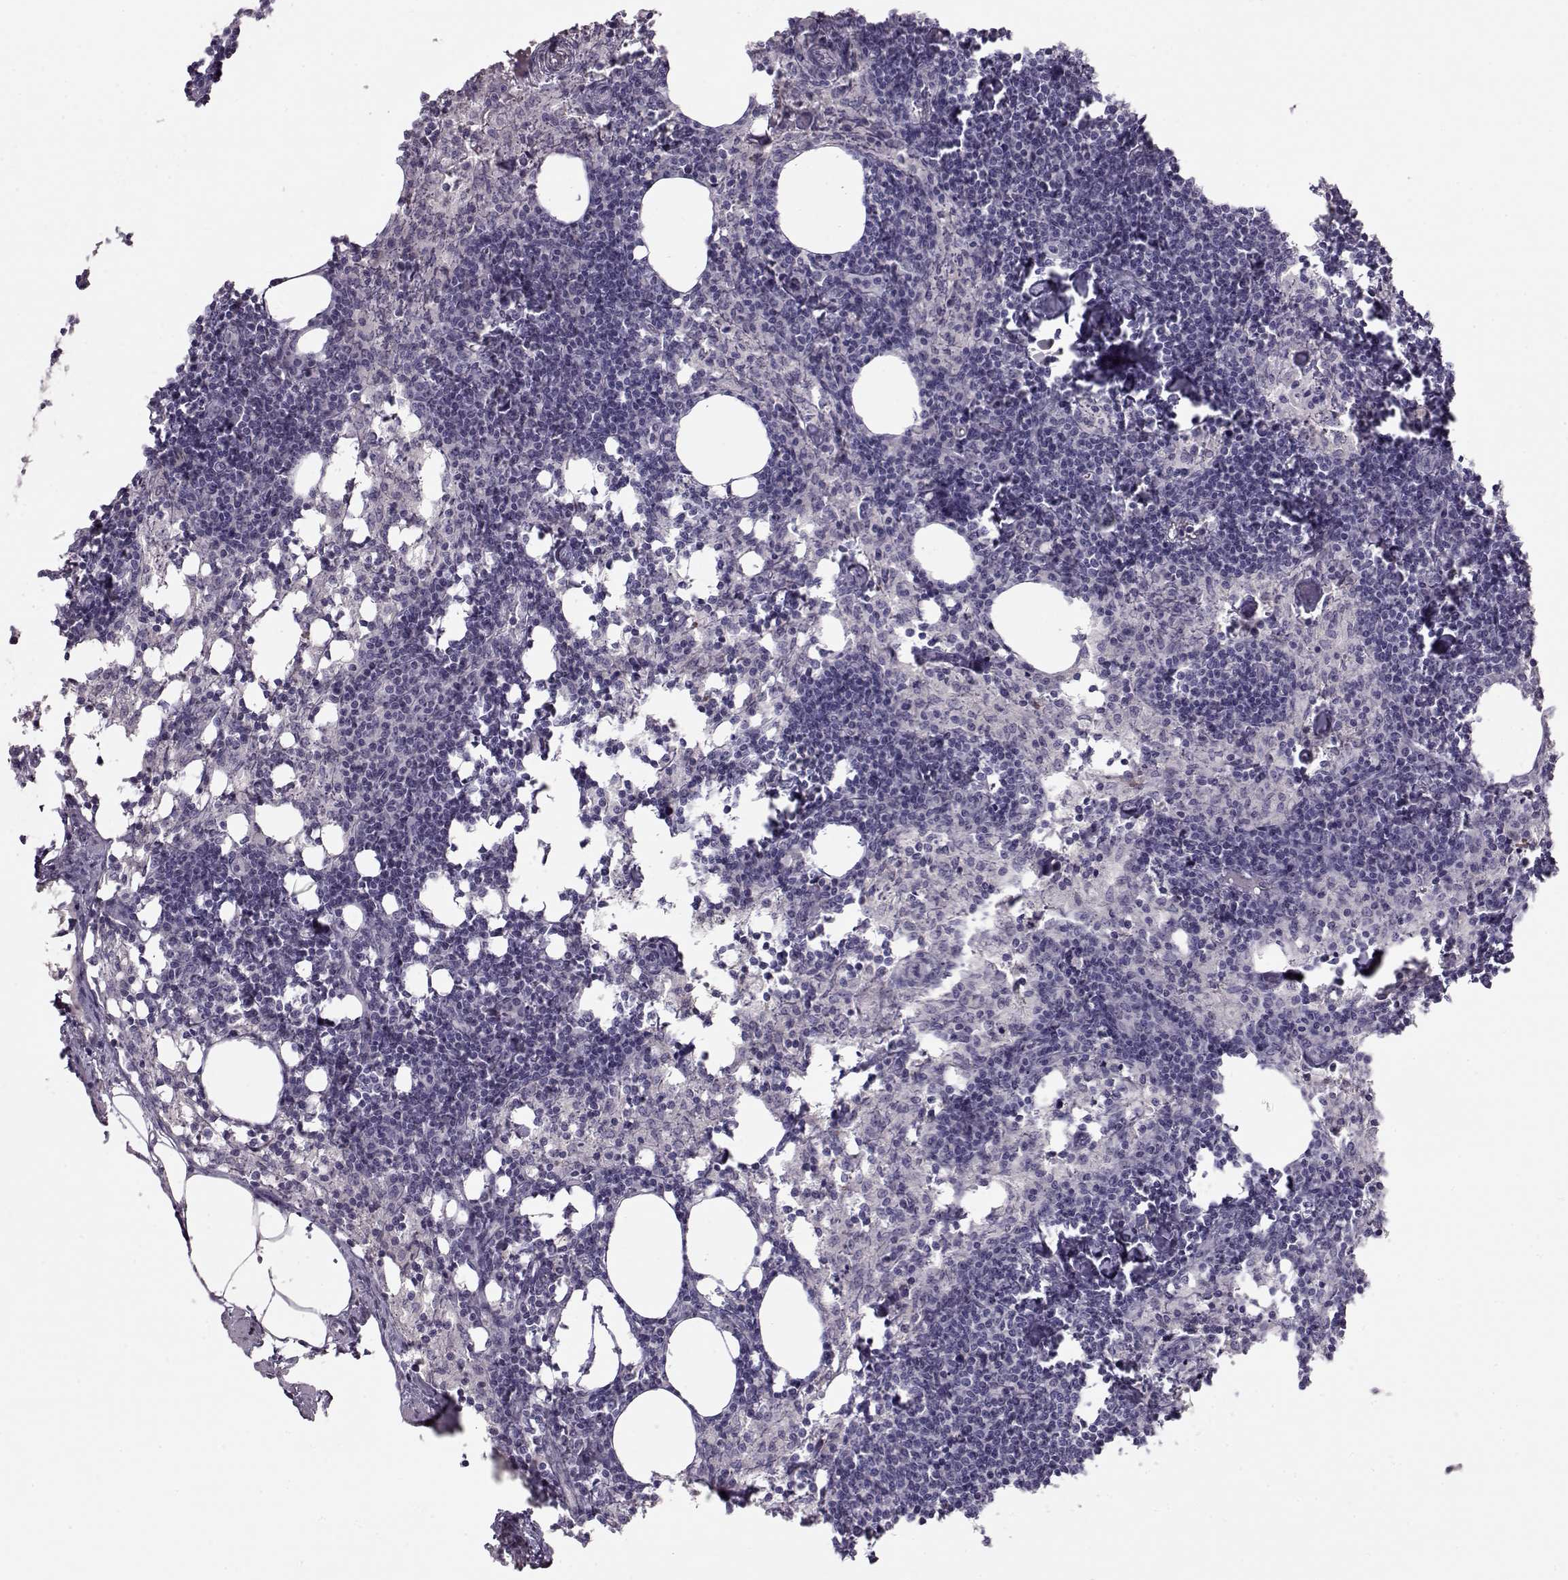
{"staining": {"intensity": "negative", "quantity": "none", "location": "none"}, "tissue": "lymph node", "cell_type": "Germinal center cells", "image_type": "normal", "snomed": [{"axis": "morphology", "description": "Normal tissue, NOS"}, {"axis": "topography", "description": "Lymph node"}], "caption": "An image of lymph node stained for a protein shows no brown staining in germinal center cells.", "gene": "GRK1", "patient": {"sex": "female", "age": 52}}